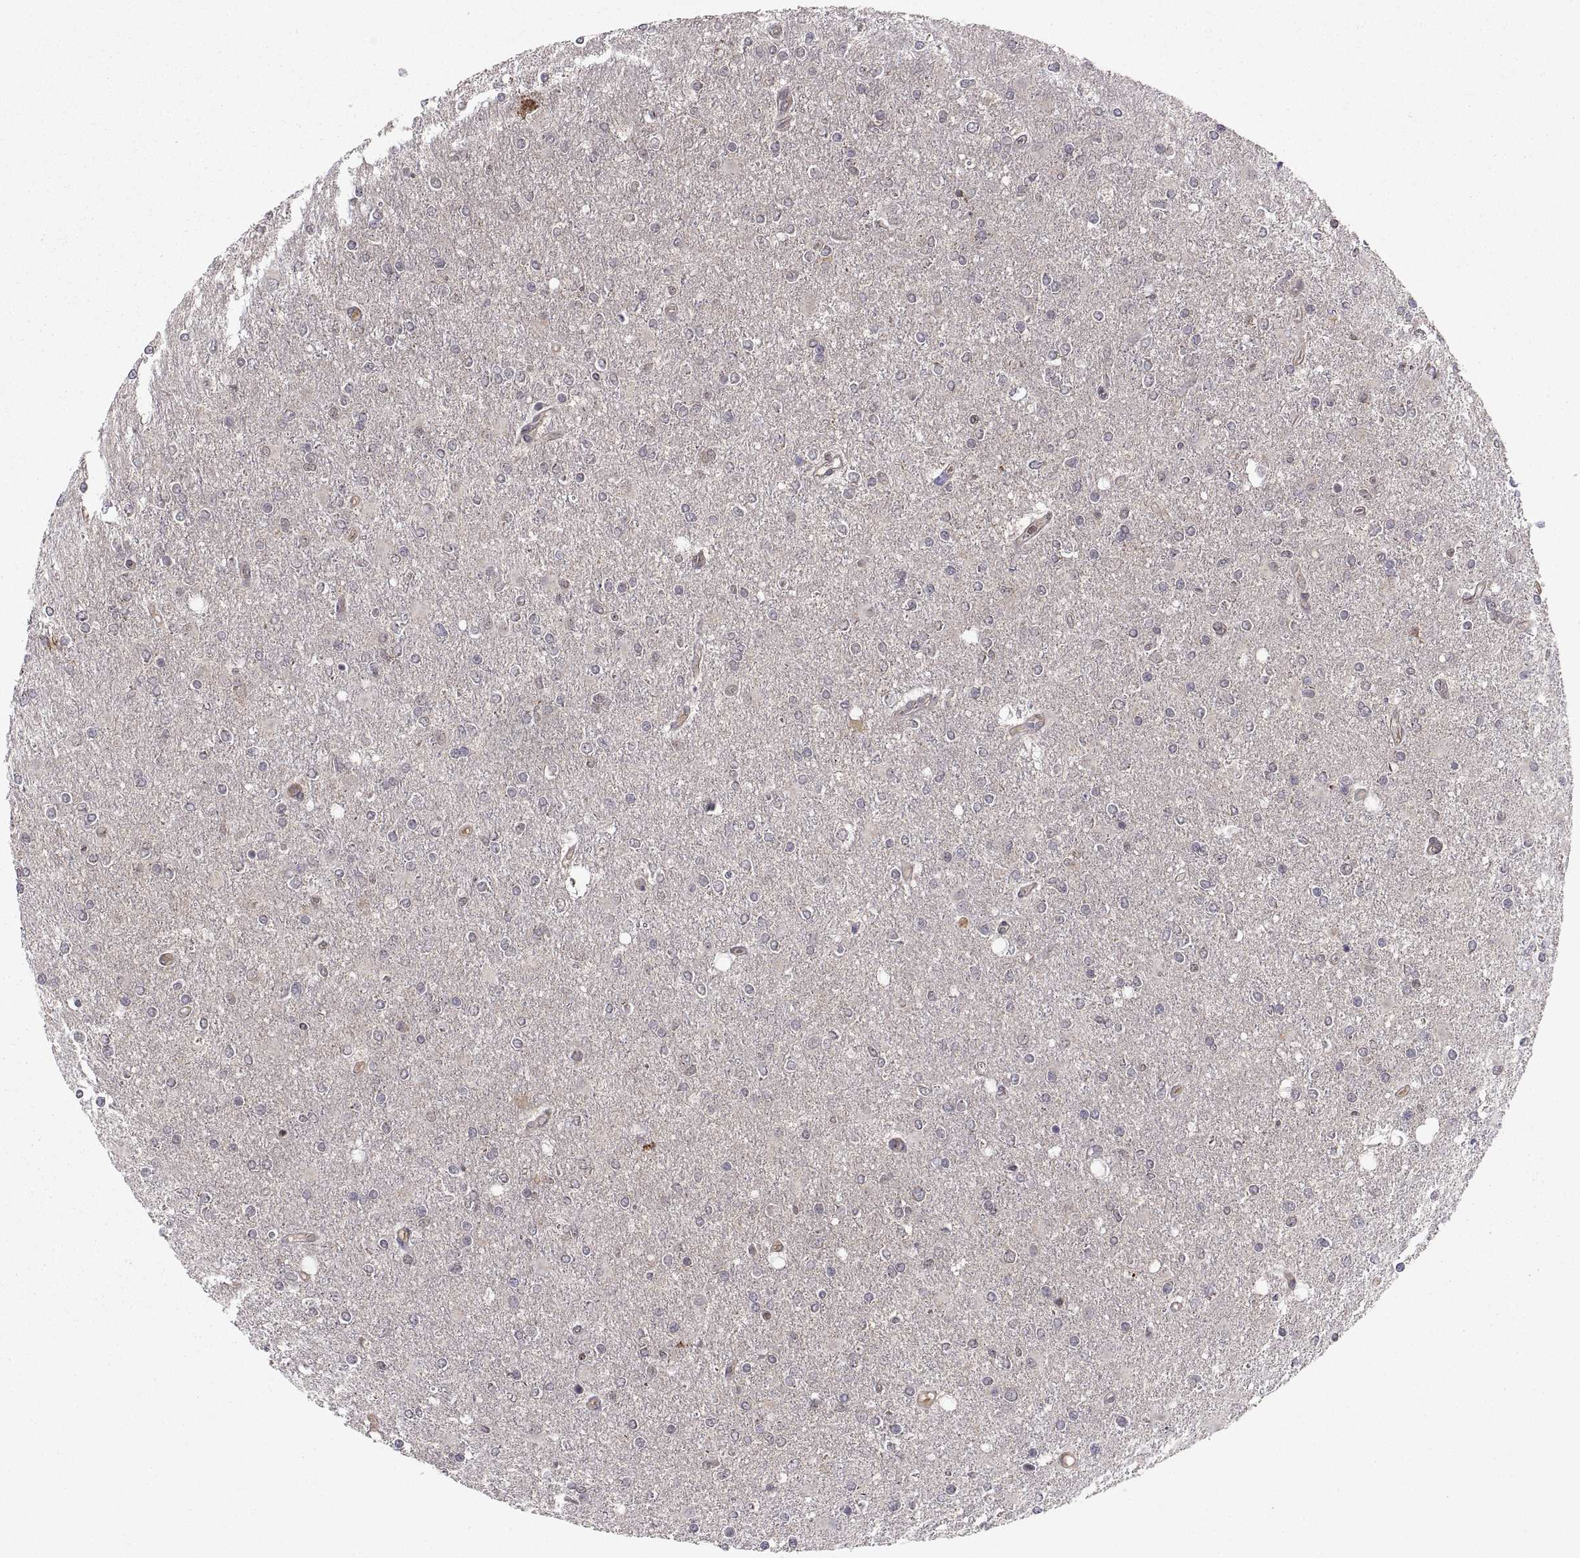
{"staining": {"intensity": "negative", "quantity": "none", "location": "none"}, "tissue": "glioma", "cell_type": "Tumor cells", "image_type": "cancer", "snomed": [{"axis": "morphology", "description": "Glioma, malignant, High grade"}, {"axis": "topography", "description": "Cerebral cortex"}], "caption": "An IHC photomicrograph of malignant high-grade glioma is shown. There is no staining in tumor cells of malignant high-grade glioma.", "gene": "ABL2", "patient": {"sex": "male", "age": 70}}